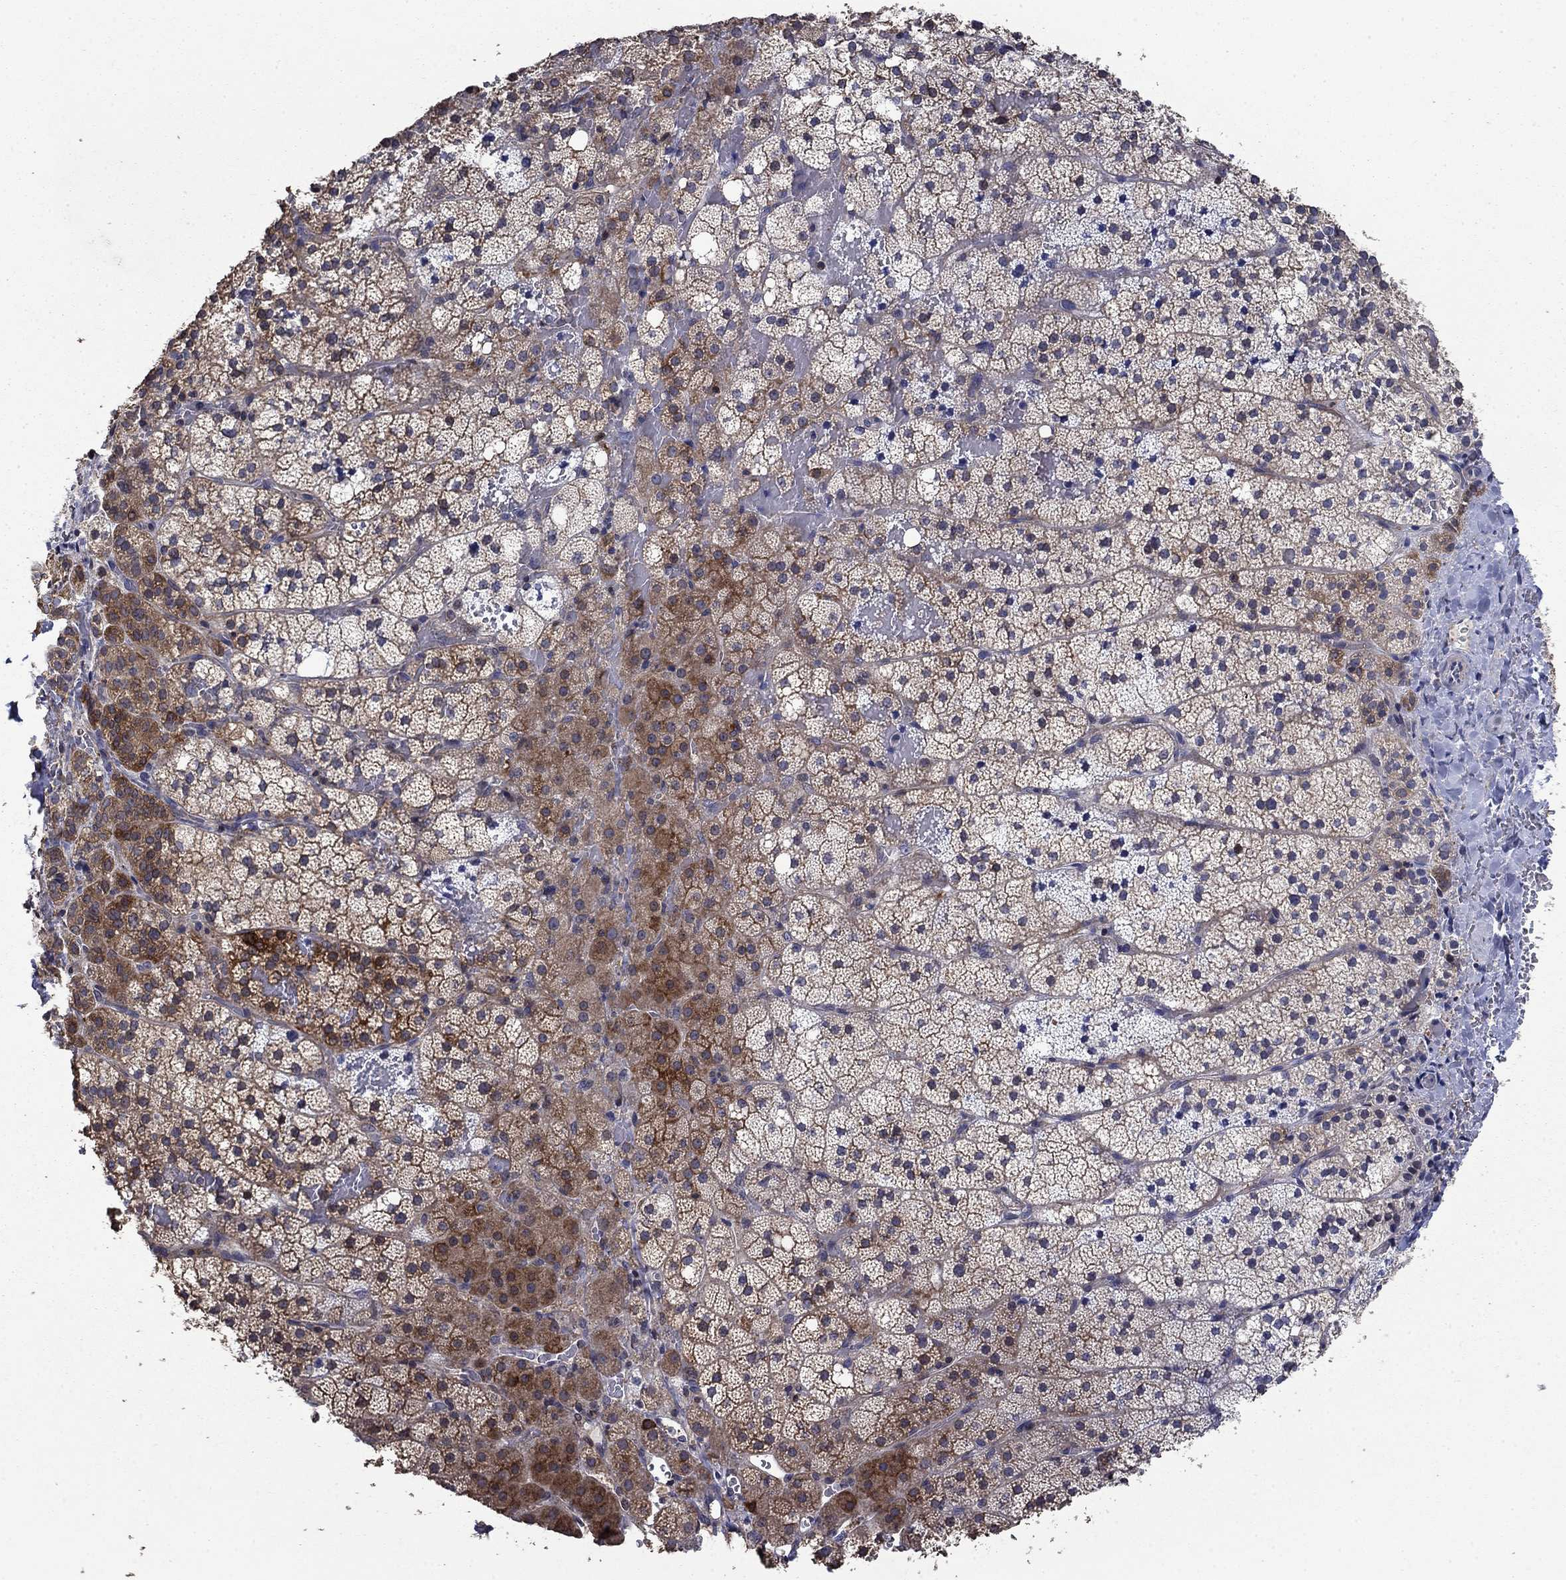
{"staining": {"intensity": "strong", "quantity": "<25%", "location": "cytoplasmic/membranous"}, "tissue": "adrenal gland", "cell_type": "Glandular cells", "image_type": "normal", "snomed": [{"axis": "morphology", "description": "Normal tissue, NOS"}, {"axis": "topography", "description": "Adrenal gland"}], "caption": "Protein analysis of unremarkable adrenal gland displays strong cytoplasmic/membranous staining in approximately <25% of glandular cells.", "gene": "DVL1", "patient": {"sex": "male", "age": 53}}